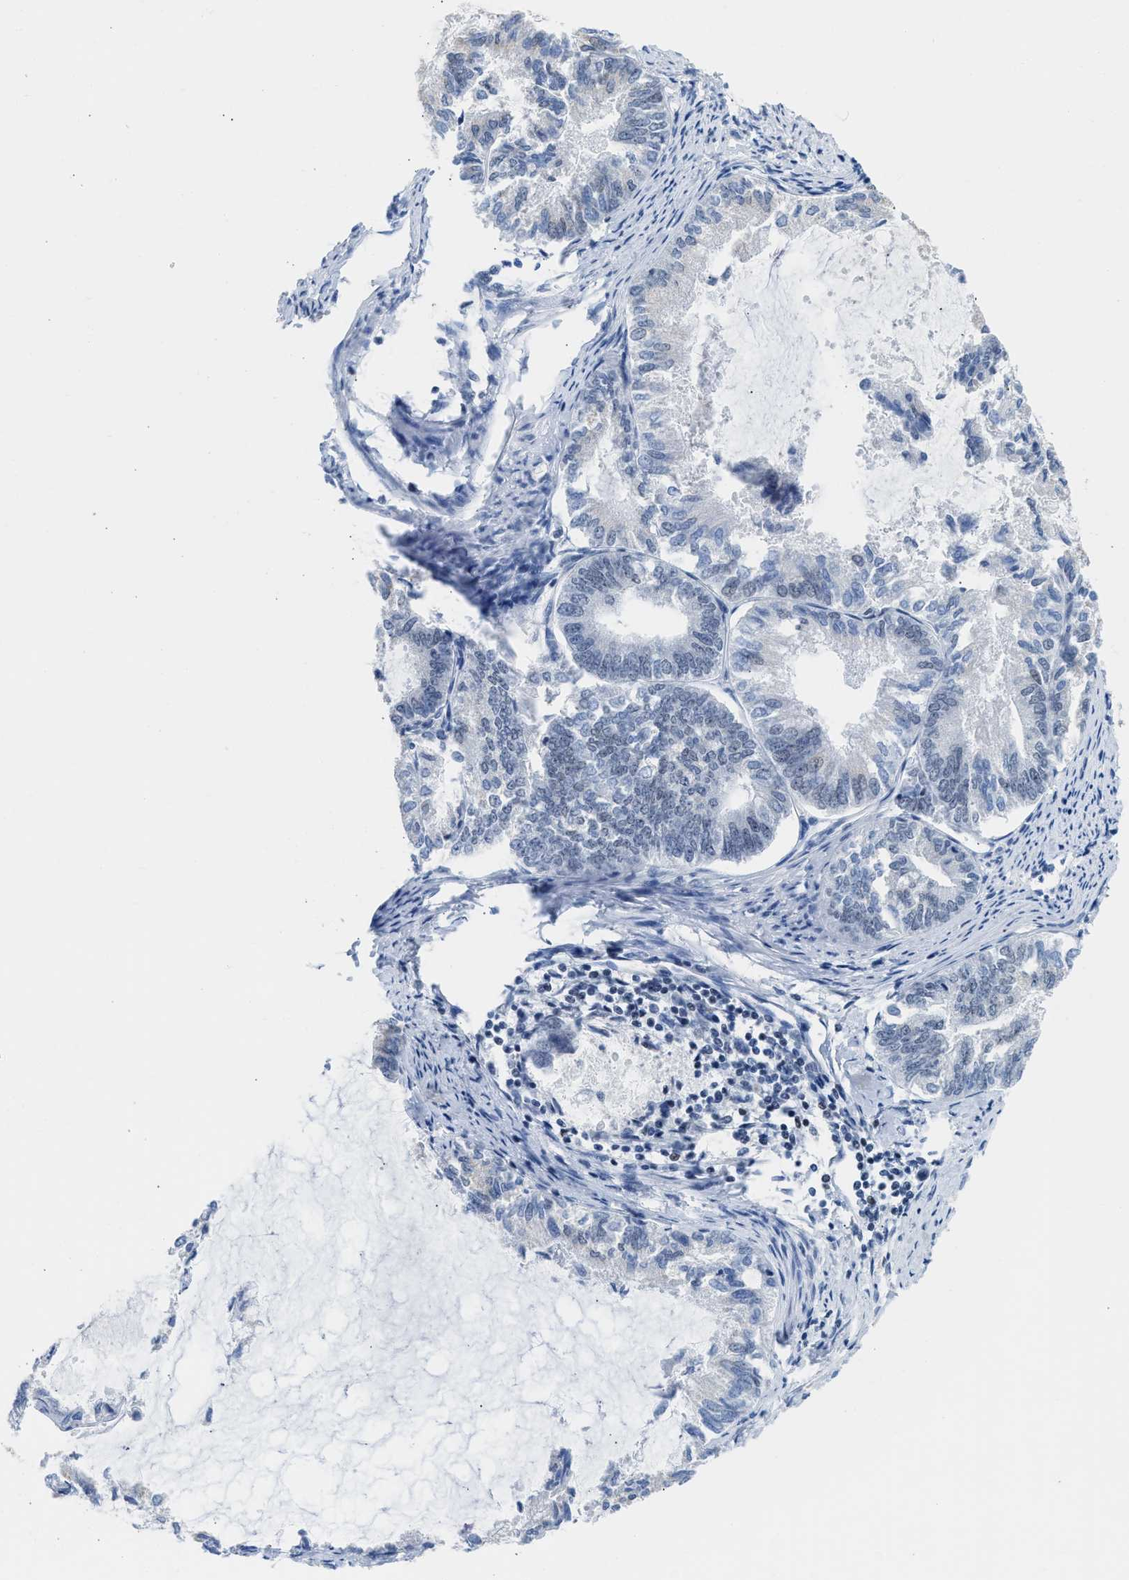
{"staining": {"intensity": "negative", "quantity": "none", "location": "none"}, "tissue": "endometrial cancer", "cell_type": "Tumor cells", "image_type": "cancer", "snomed": [{"axis": "morphology", "description": "Adenocarcinoma, NOS"}, {"axis": "topography", "description": "Endometrium"}], "caption": "DAB (3,3'-diaminobenzidine) immunohistochemical staining of human endometrial adenocarcinoma exhibits no significant staining in tumor cells. (IHC, brightfield microscopy, high magnification).", "gene": "TERF2IP", "patient": {"sex": "female", "age": 86}}